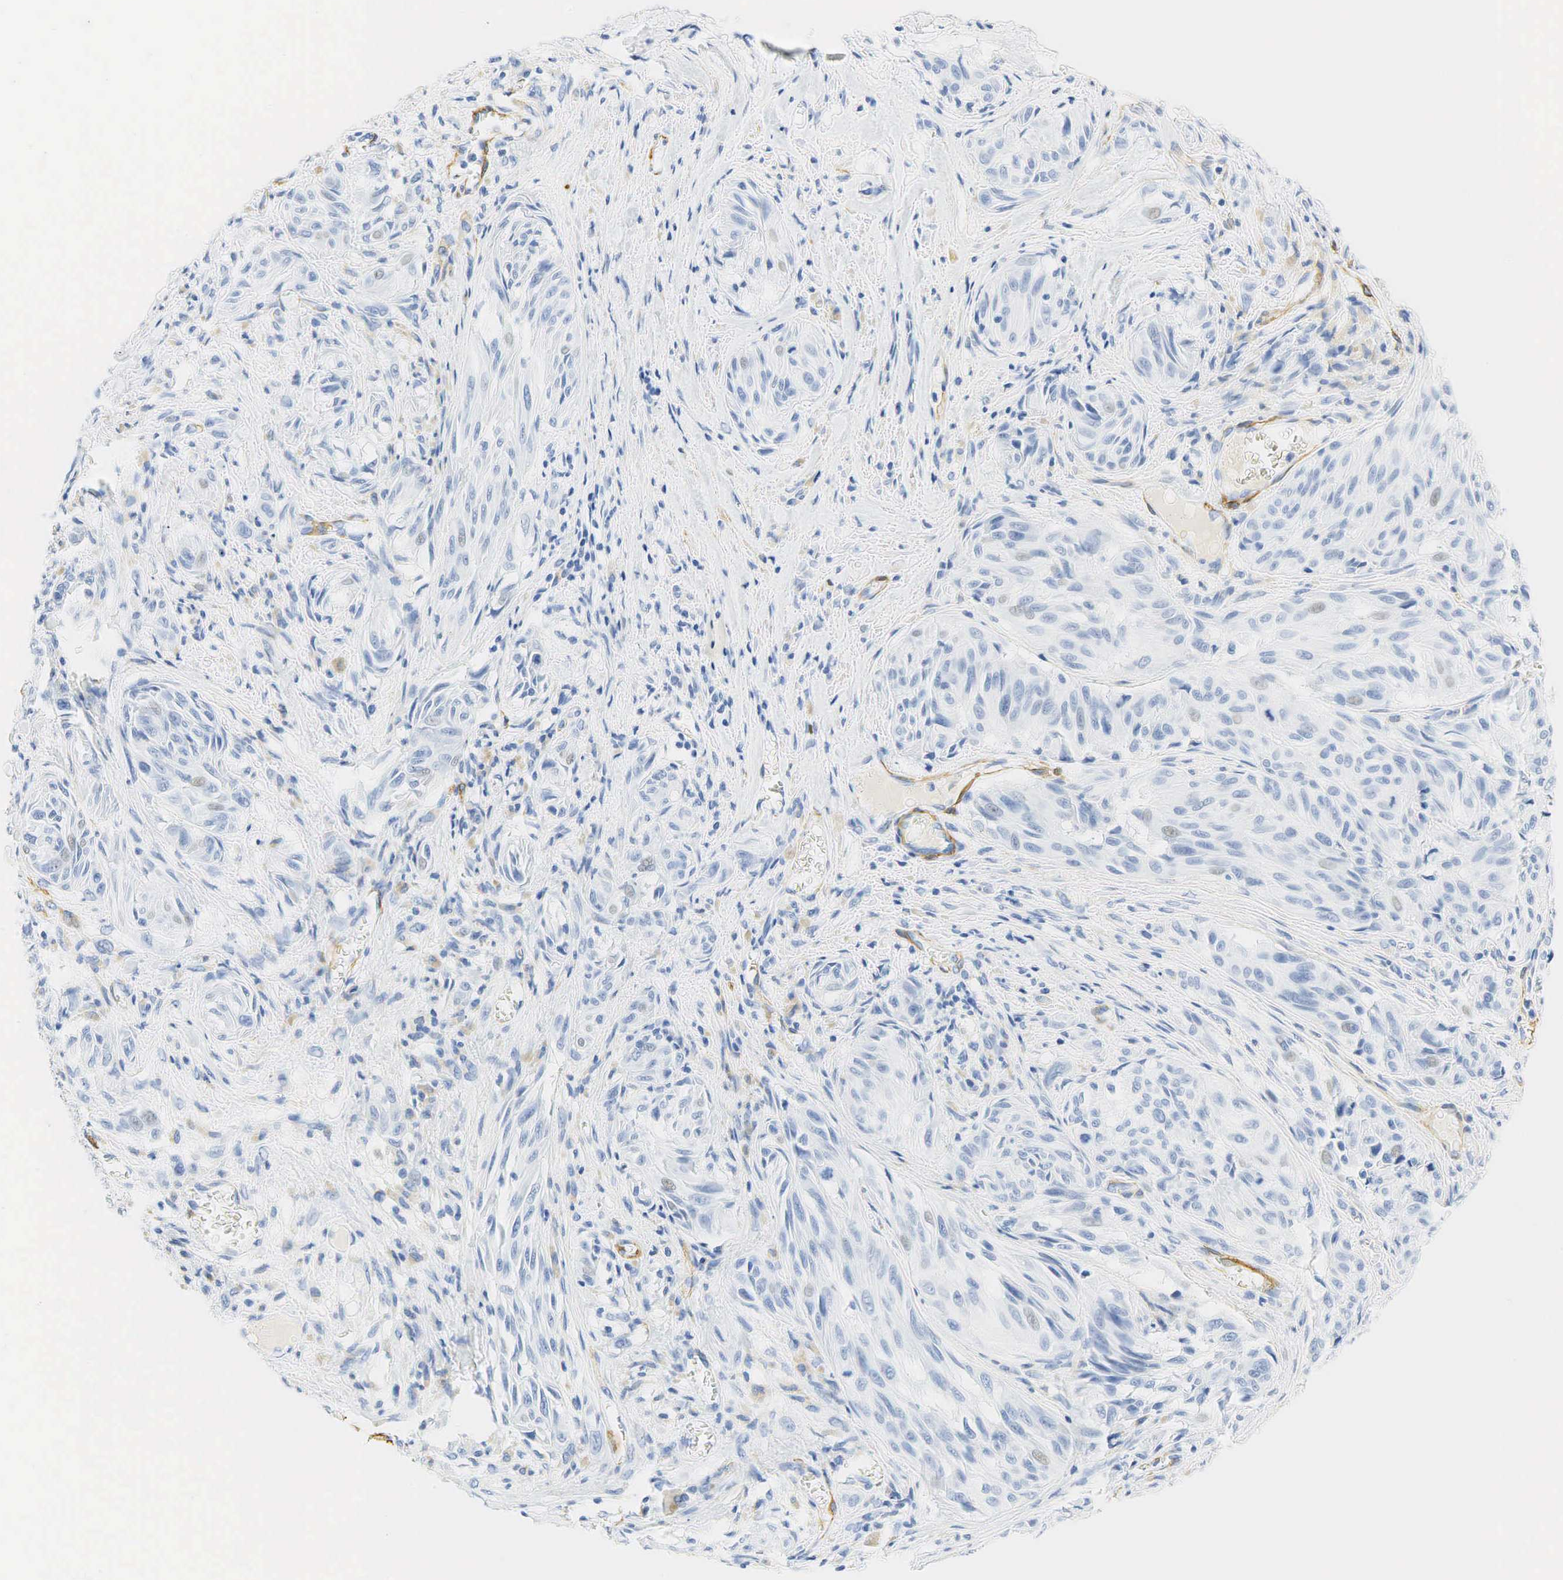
{"staining": {"intensity": "negative", "quantity": "none", "location": "none"}, "tissue": "melanoma", "cell_type": "Tumor cells", "image_type": "cancer", "snomed": [{"axis": "morphology", "description": "Malignant melanoma, NOS"}, {"axis": "topography", "description": "Skin"}], "caption": "The IHC micrograph has no significant positivity in tumor cells of melanoma tissue.", "gene": "ACTA1", "patient": {"sex": "male", "age": 54}}